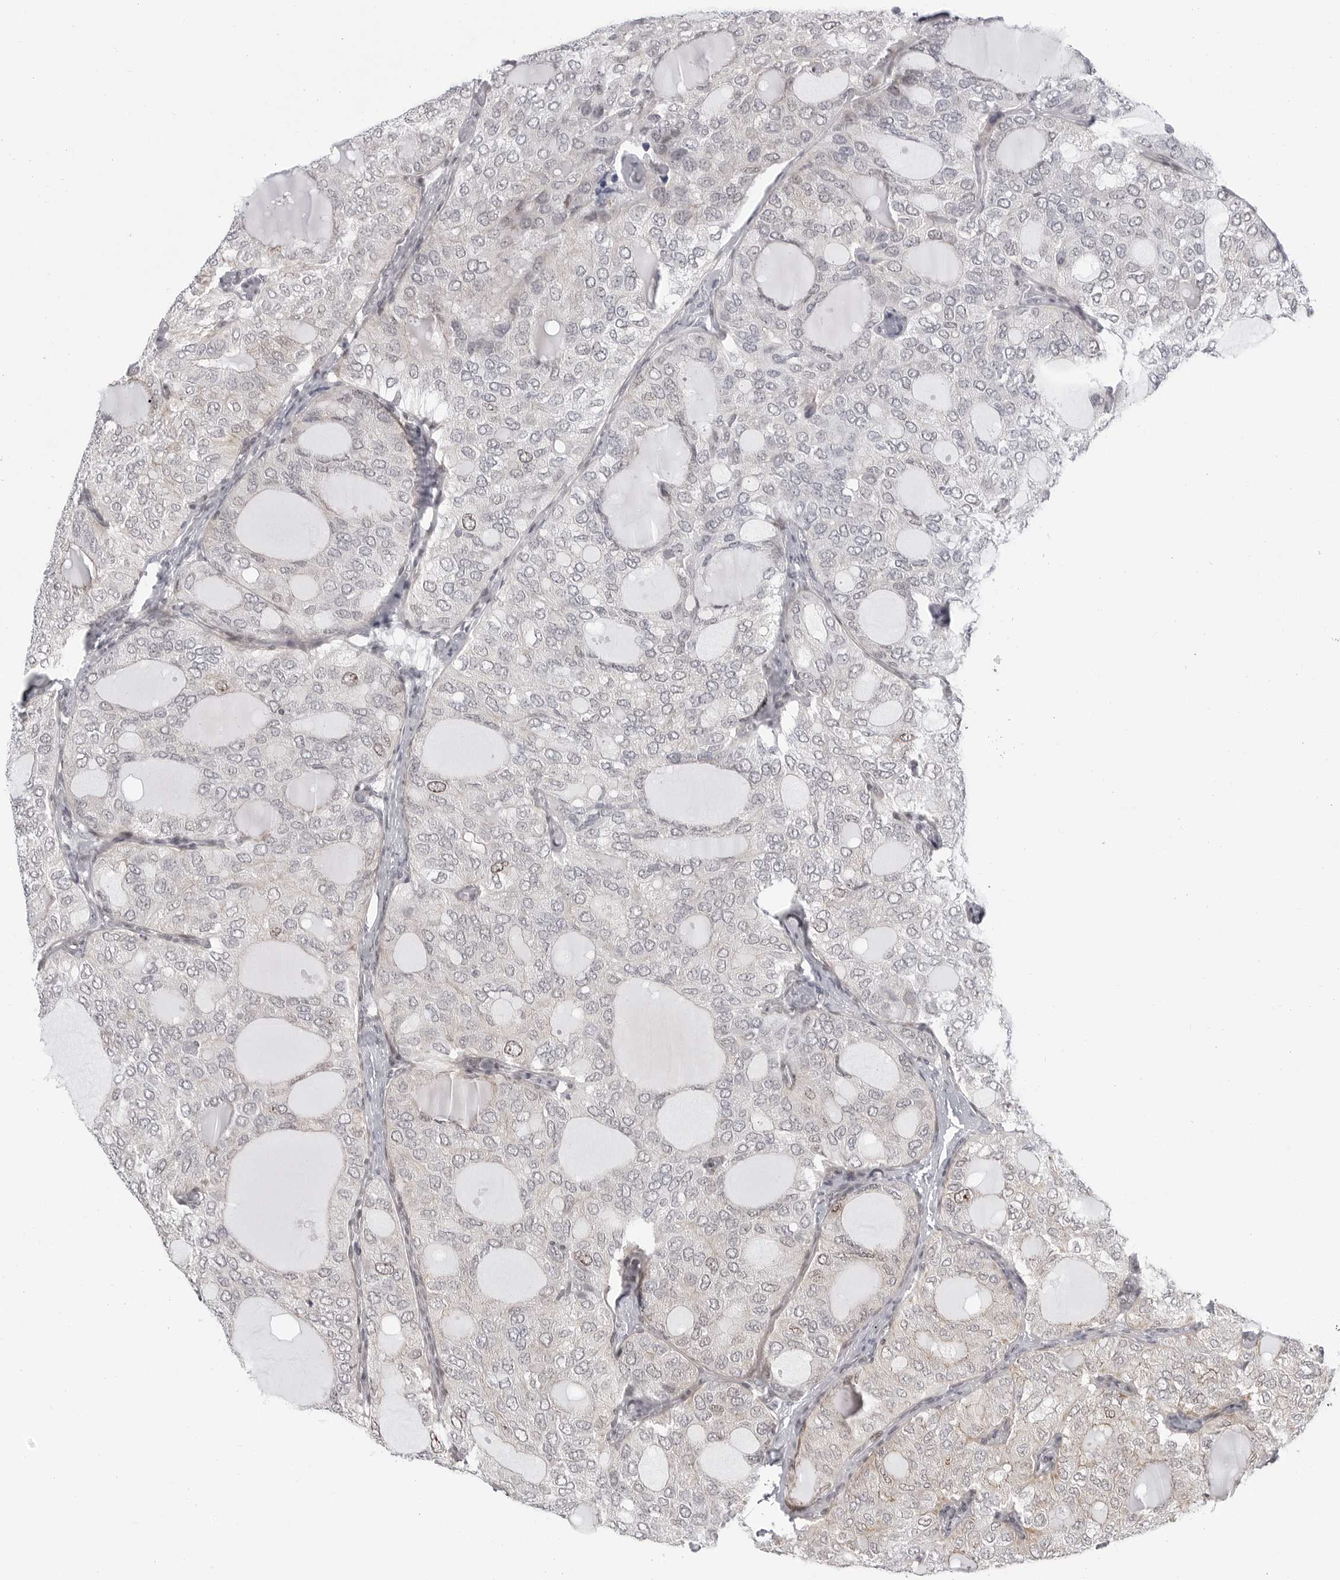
{"staining": {"intensity": "weak", "quantity": "<25%", "location": "nuclear"}, "tissue": "thyroid cancer", "cell_type": "Tumor cells", "image_type": "cancer", "snomed": [{"axis": "morphology", "description": "Follicular adenoma carcinoma, NOS"}, {"axis": "topography", "description": "Thyroid gland"}], "caption": "Tumor cells show no significant expression in follicular adenoma carcinoma (thyroid).", "gene": "FAM135B", "patient": {"sex": "male", "age": 75}}